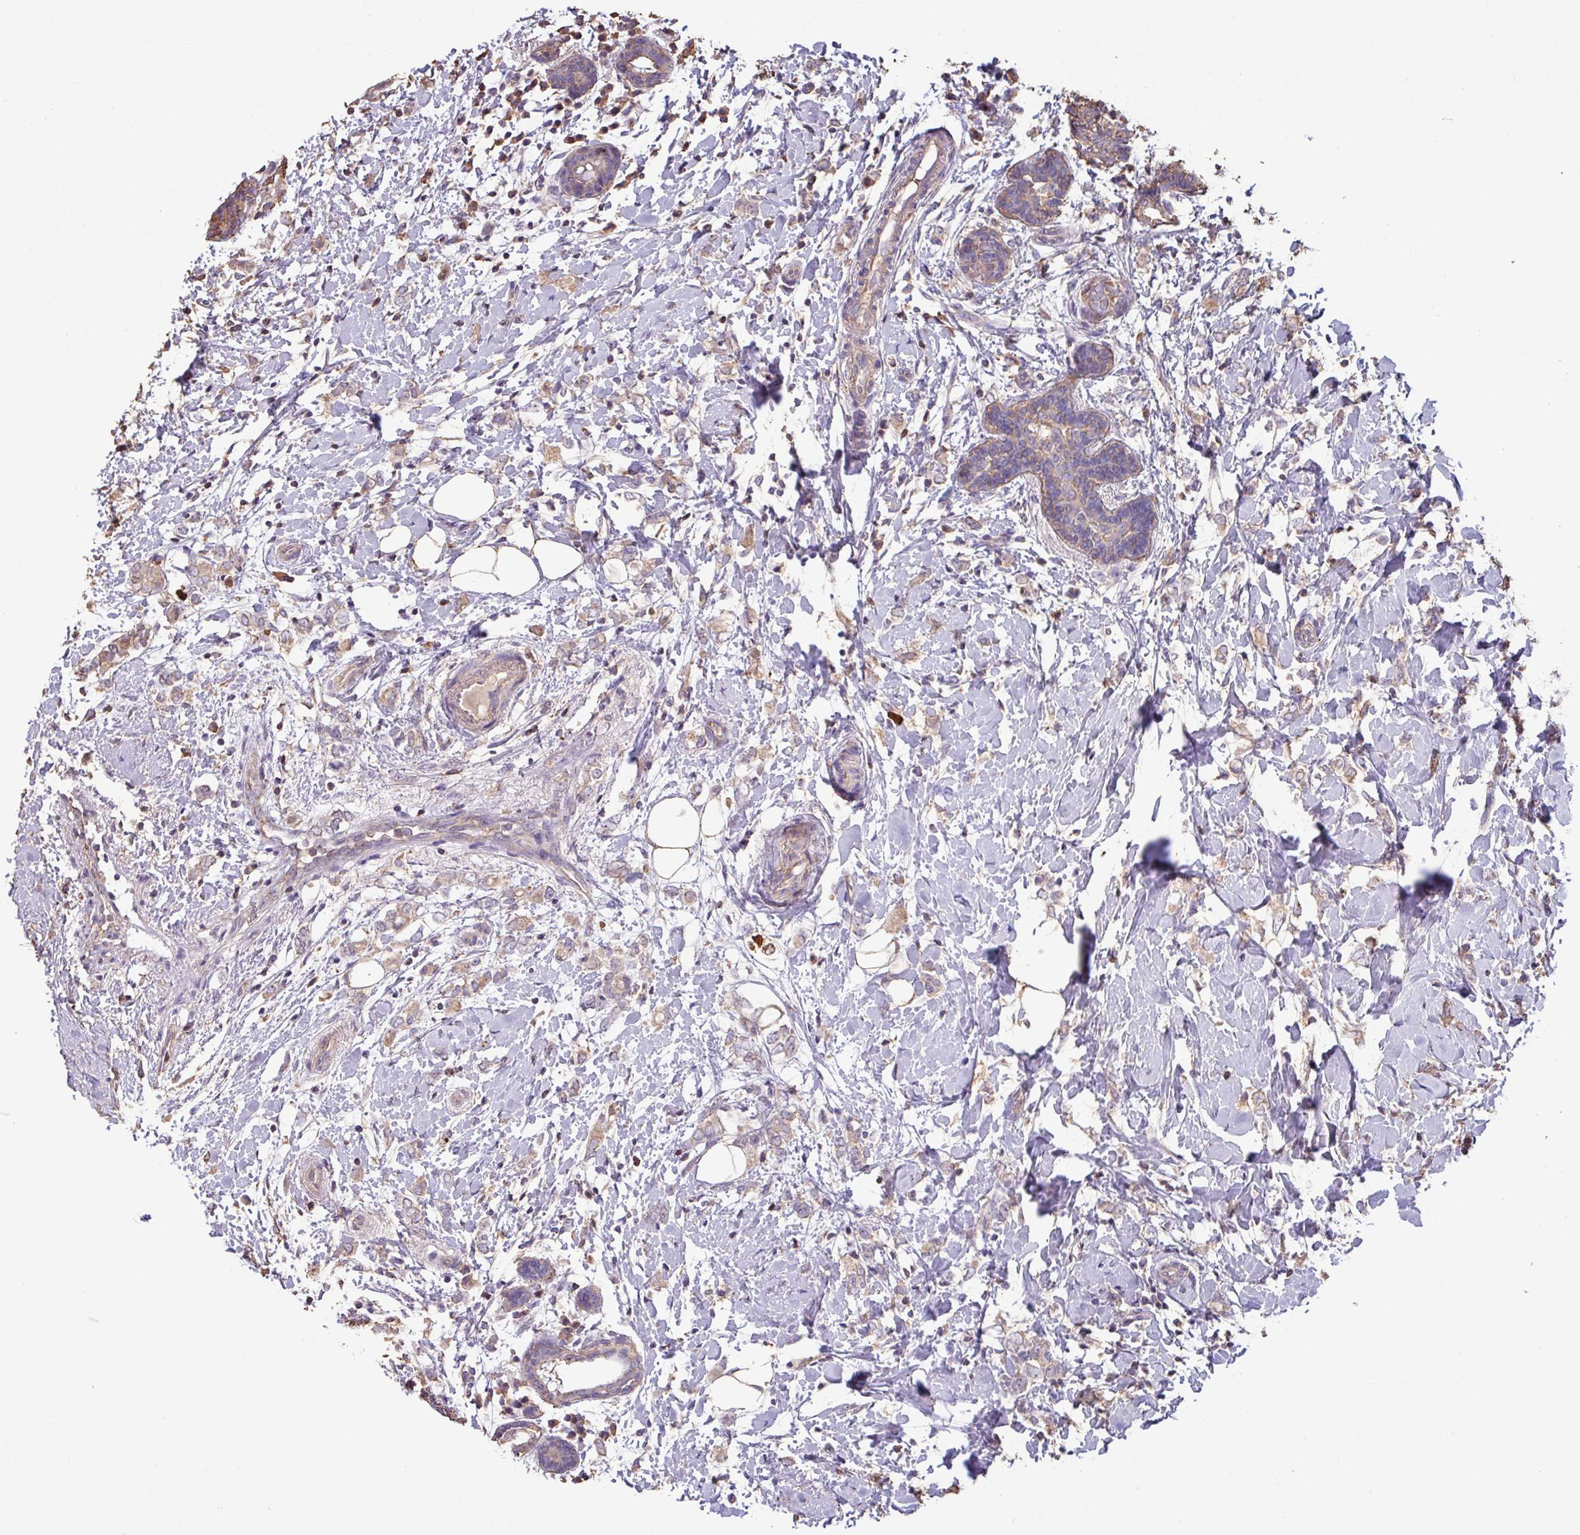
{"staining": {"intensity": "weak", "quantity": ">75%", "location": "cytoplasmic/membranous"}, "tissue": "breast cancer", "cell_type": "Tumor cells", "image_type": "cancer", "snomed": [{"axis": "morphology", "description": "Normal tissue, NOS"}, {"axis": "morphology", "description": "Lobular carcinoma"}, {"axis": "topography", "description": "Breast"}], "caption": "A low amount of weak cytoplasmic/membranous expression is identified in about >75% of tumor cells in lobular carcinoma (breast) tissue. (DAB IHC with brightfield microscopy, high magnification).", "gene": "CAMK2B", "patient": {"sex": "female", "age": 47}}